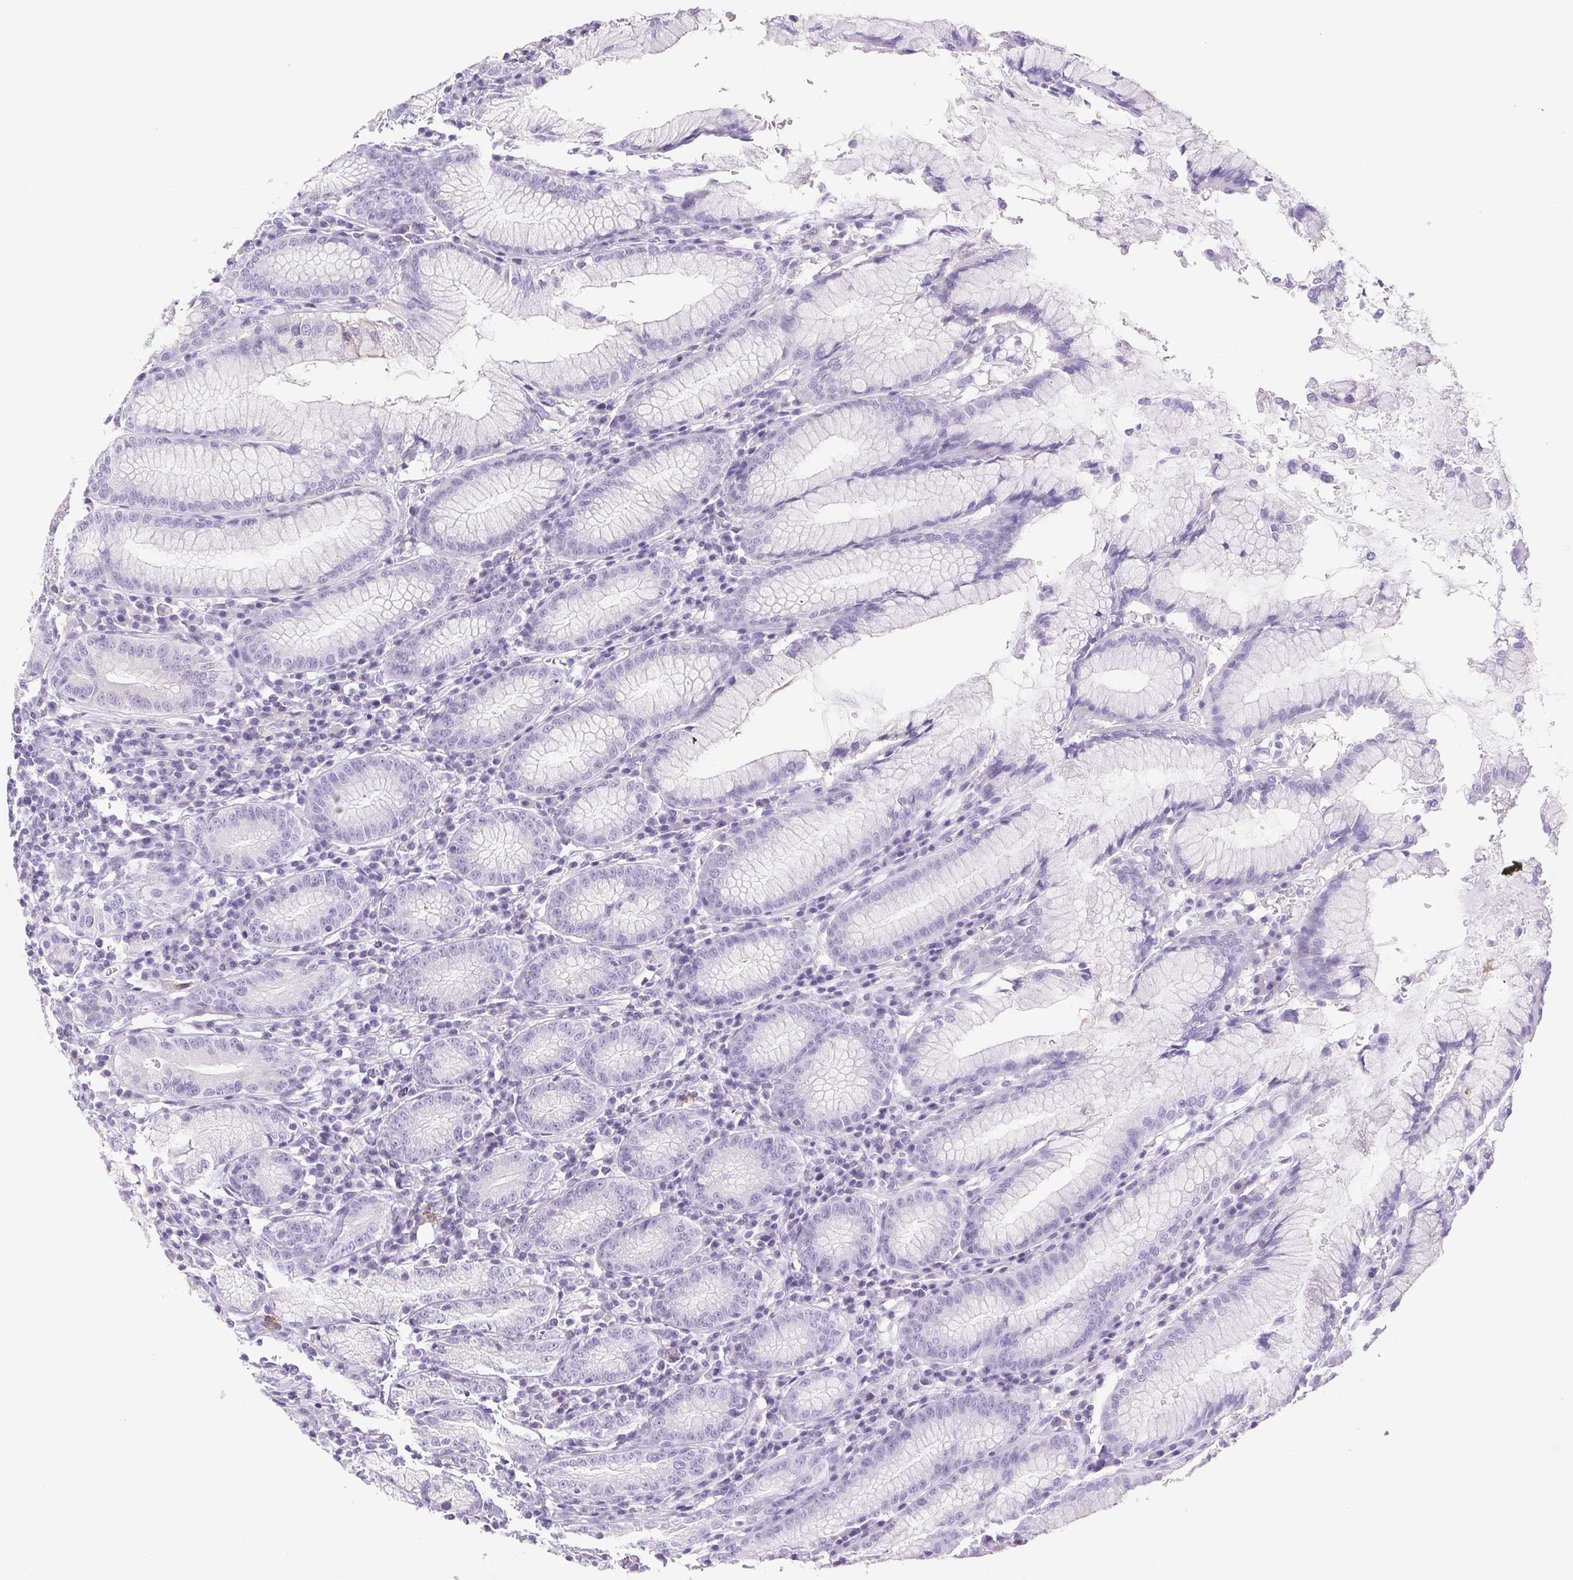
{"staining": {"intensity": "negative", "quantity": "none", "location": "none"}, "tissue": "stomach", "cell_type": "Glandular cells", "image_type": "normal", "snomed": [{"axis": "morphology", "description": "Normal tissue, NOS"}, {"axis": "topography", "description": "Stomach"}], "caption": "Immunohistochemical staining of benign human stomach displays no significant staining in glandular cells.", "gene": "HLA", "patient": {"sex": "male", "age": 55}}